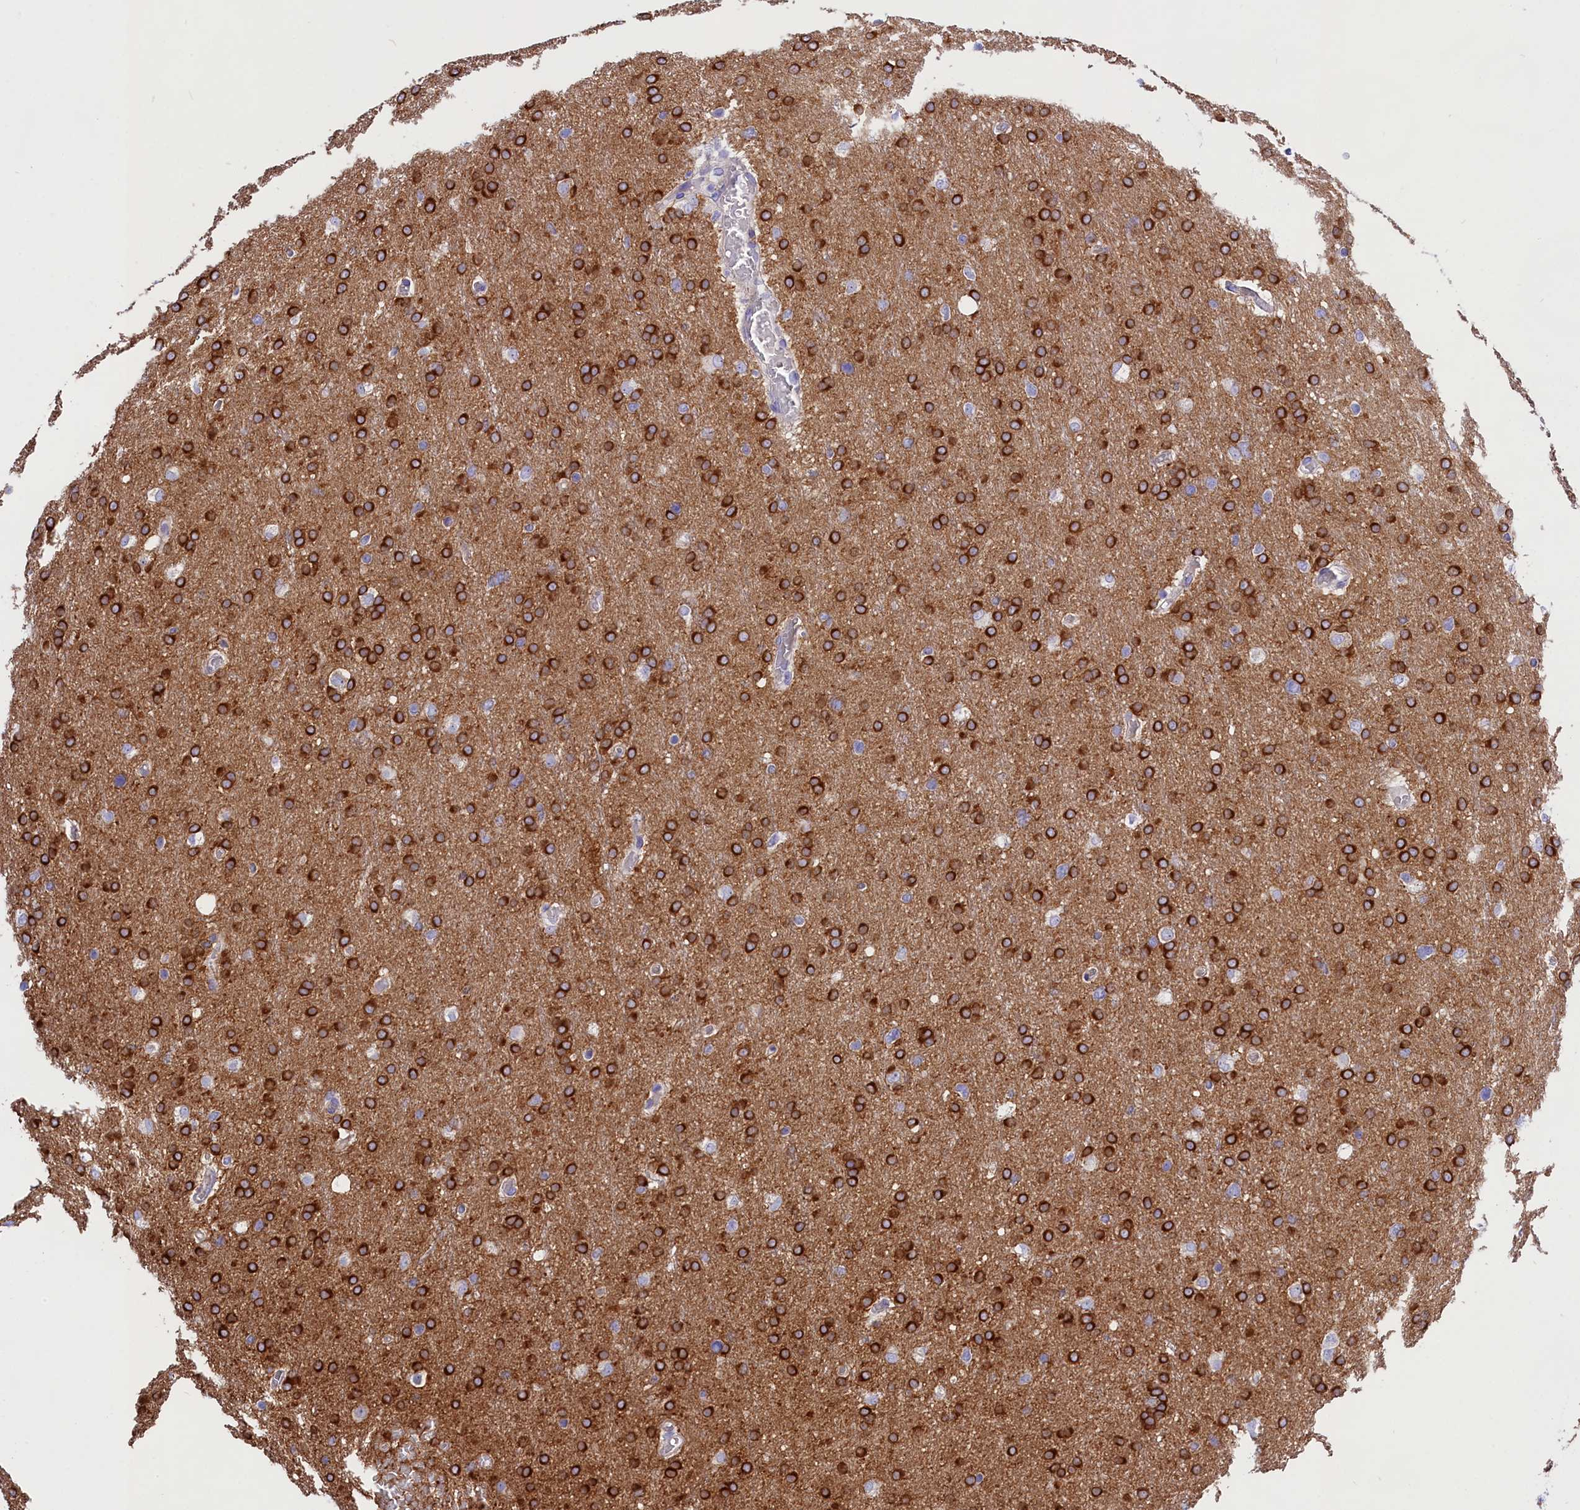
{"staining": {"intensity": "strong", "quantity": "25%-75%", "location": "cytoplasmic/membranous"}, "tissue": "glioma", "cell_type": "Tumor cells", "image_type": "cancer", "snomed": [{"axis": "morphology", "description": "Glioma, malignant, High grade"}, {"axis": "topography", "description": "Cerebral cortex"}], "caption": "Malignant glioma (high-grade) stained with DAB (3,3'-diaminobenzidine) IHC exhibits high levels of strong cytoplasmic/membranous positivity in about 25%-75% of tumor cells.", "gene": "PPP1R13L", "patient": {"sex": "female", "age": 36}}